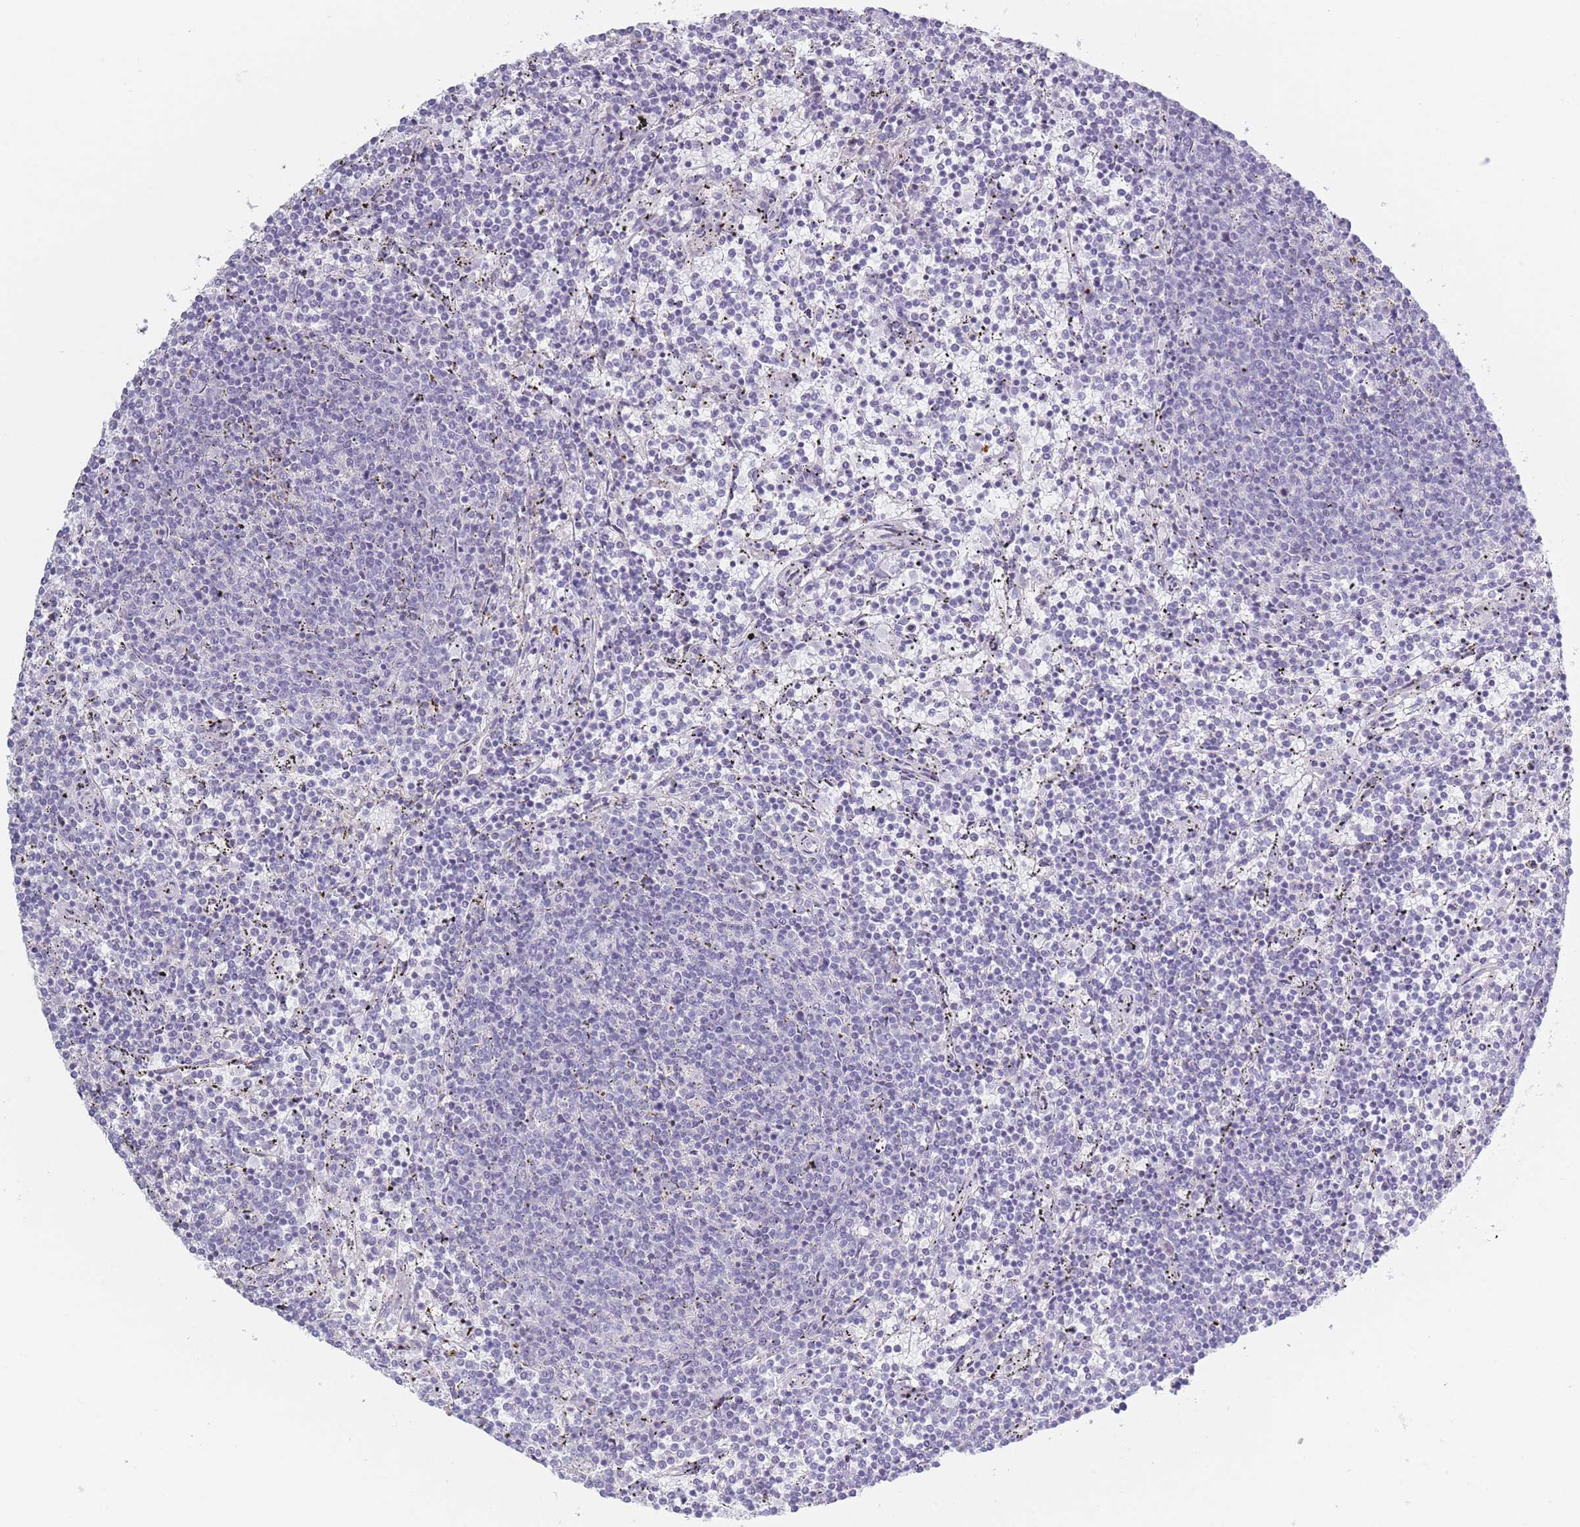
{"staining": {"intensity": "negative", "quantity": "none", "location": "none"}, "tissue": "lymphoma", "cell_type": "Tumor cells", "image_type": "cancer", "snomed": [{"axis": "morphology", "description": "Malignant lymphoma, non-Hodgkin's type, Low grade"}, {"axis": "topography", "description": "Spleen"}], "caption": "Lymphoma was stained to show a protein in brown. There is no significant expression in tumor cells.", "gene": "PLEKHG2", "patient": {"sex": "female", "age": 50}}